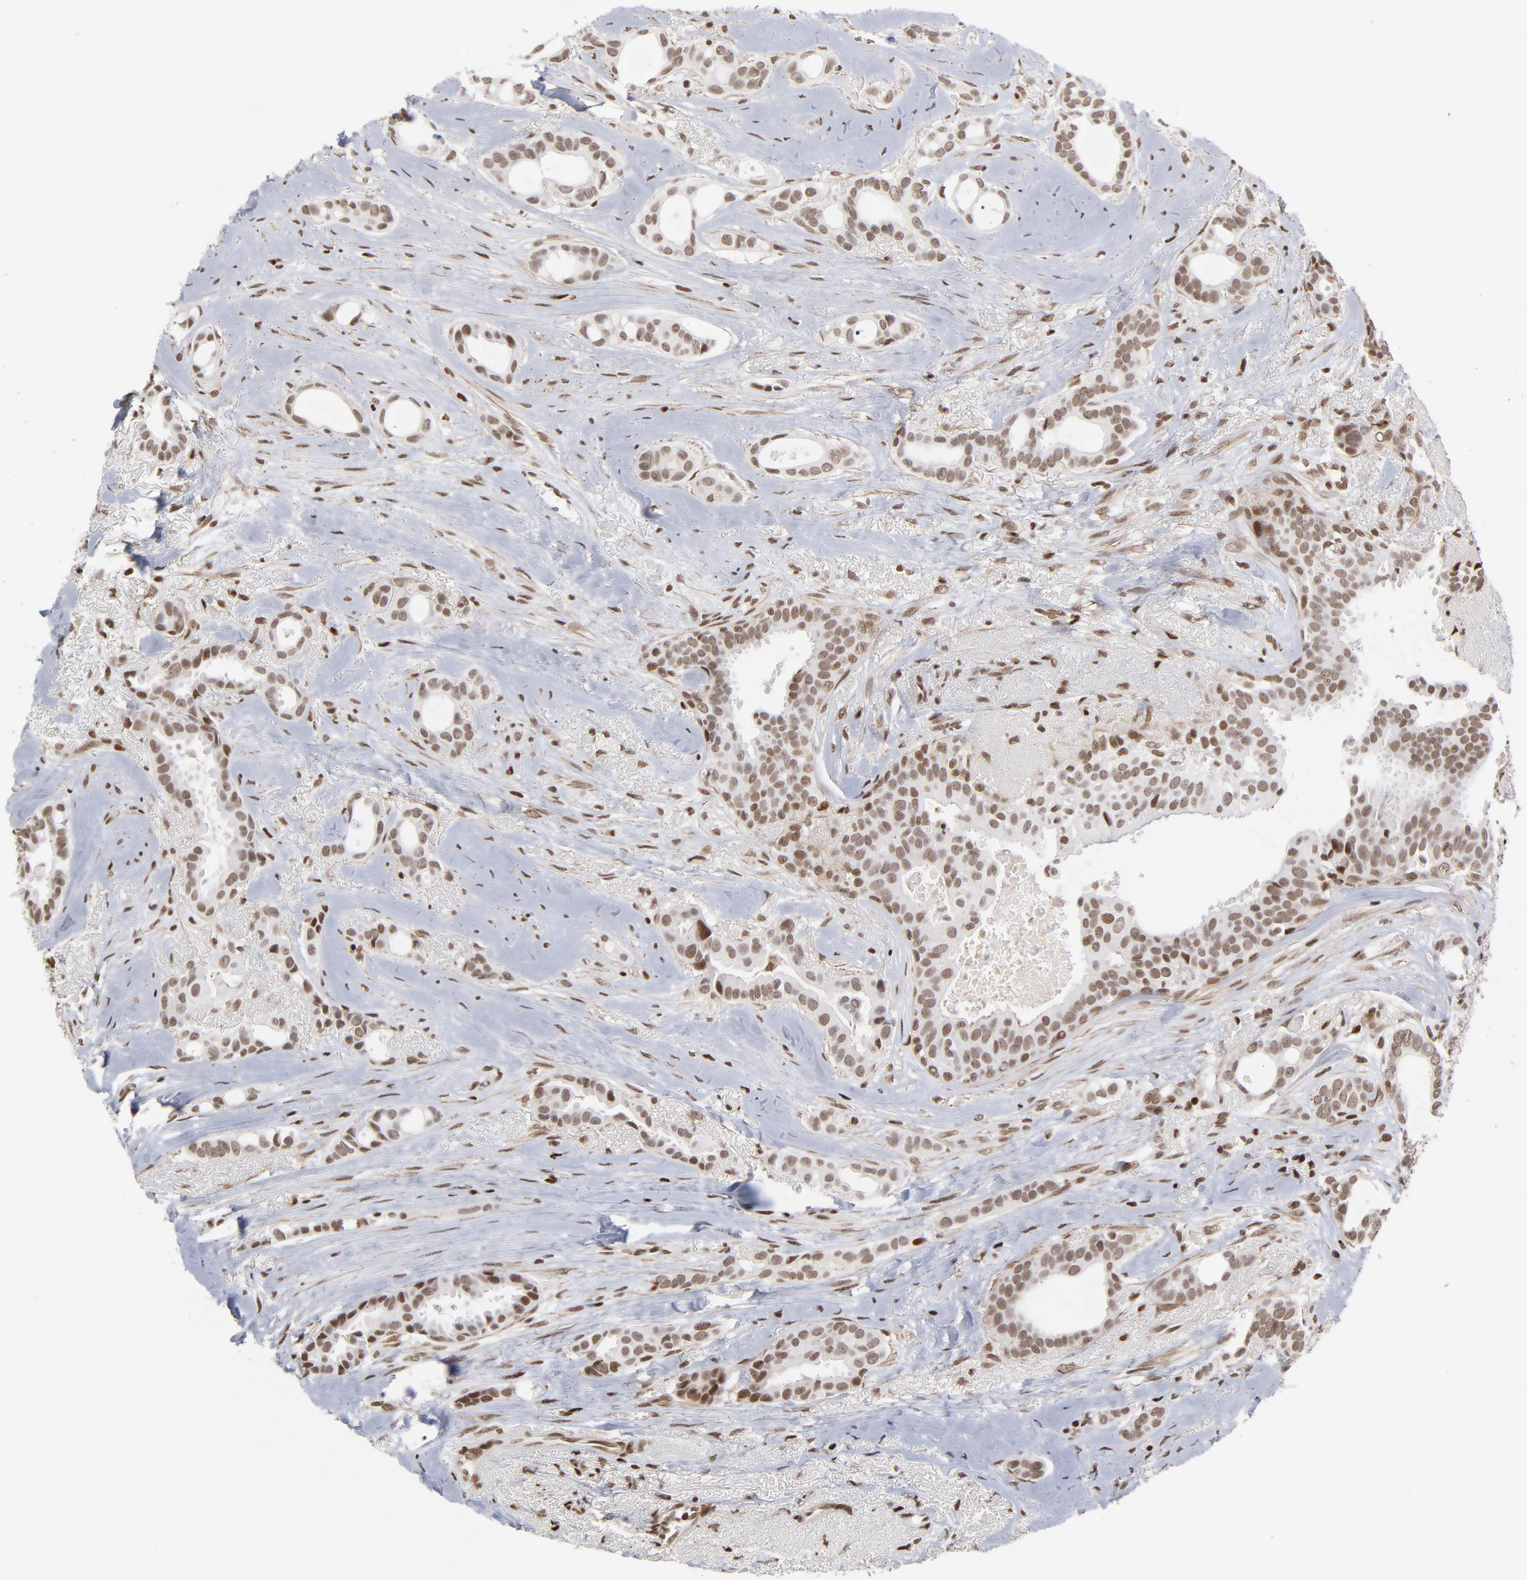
{"staining": {"intensity": "strong", "quantity": ">75%", "location": "nuclear"}, "tissue": "breast cancer", "cell_type": "Tumor cells", "image_type": "cancer", "snomed": [{"axis": "morphology", "description": "Duct carcinoma"}, {"axis": "topography", "description": "Breast"}], "caption": "Infiltrating ductal carcinoma (breast) stained with DAB (3,3'-diaminobenzidine) immunohistochemistry (IHC) demonstrates high levels of strong nuclear positivity in about >75% of tumor cells. (IHC, brightfield microscopy, high magnification).", "gene": "CTCF", "patient": {"sex": "female", "age": 54}}